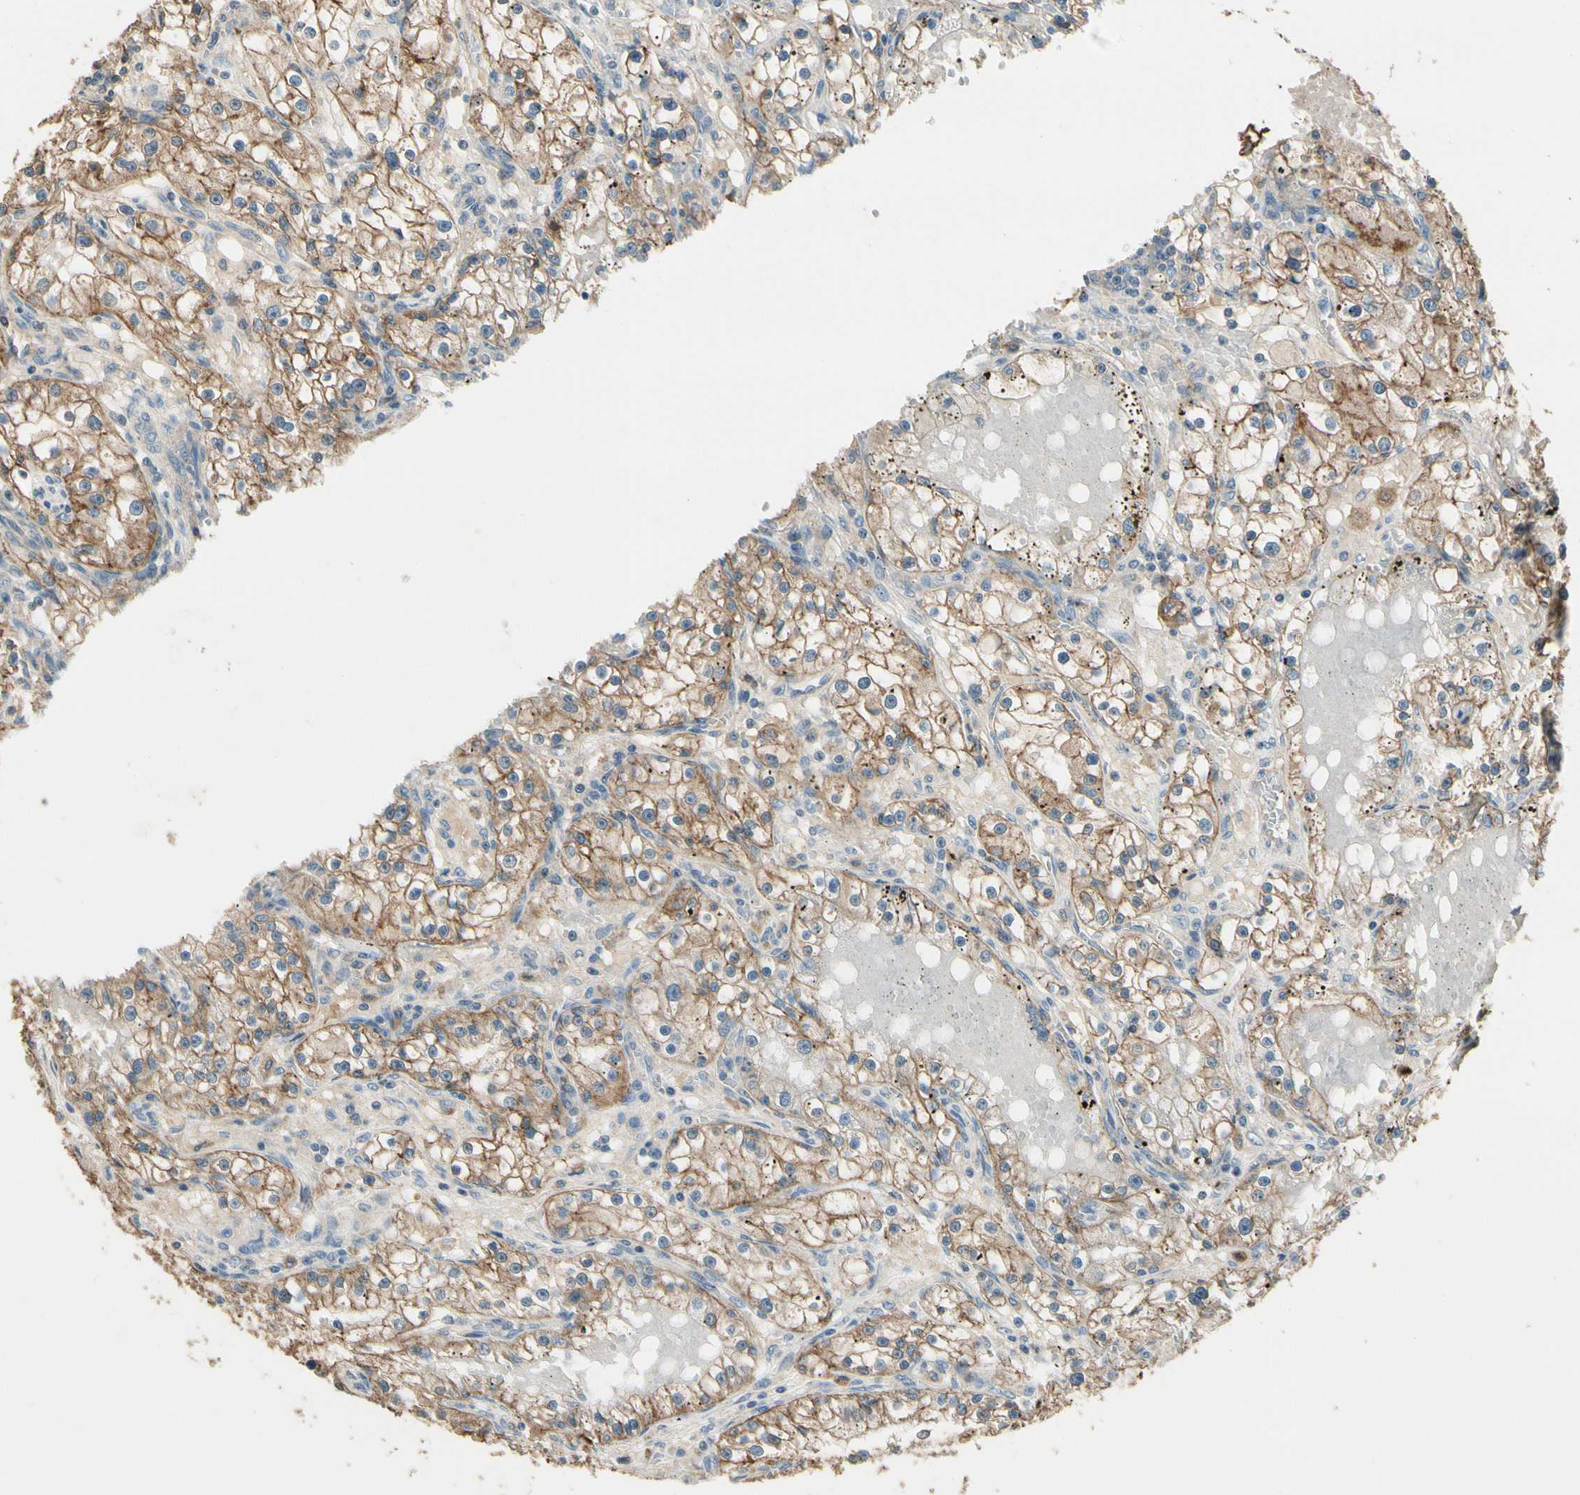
{"staining": {"intensity": "moderate", "quantity": ">75%", "location": "cytoplasmic/membranous"}, "tissue": "renal cancer", "cell_type": "Tumor cells", "image_type": "cancer", "snomed": [{"axis": "morphology", "description": "Adenocarcinoma, NOS"}, {"axis": "topography", "description": "Kidney"}], "caption": "Immunohistochemical staining of human renal cancer reveals medium levels of moderate cytoplasmic/membranous protein staining in approximately >75% of tumor cells. The staining is performed using DAB (3,3'-diaminobenzidine) brown chromogen to label protein expression. The nuclei are counter-stained blue using hematoxylin.", "gene": "CDH6", "patient": {"sex": "male", "age": 56}}